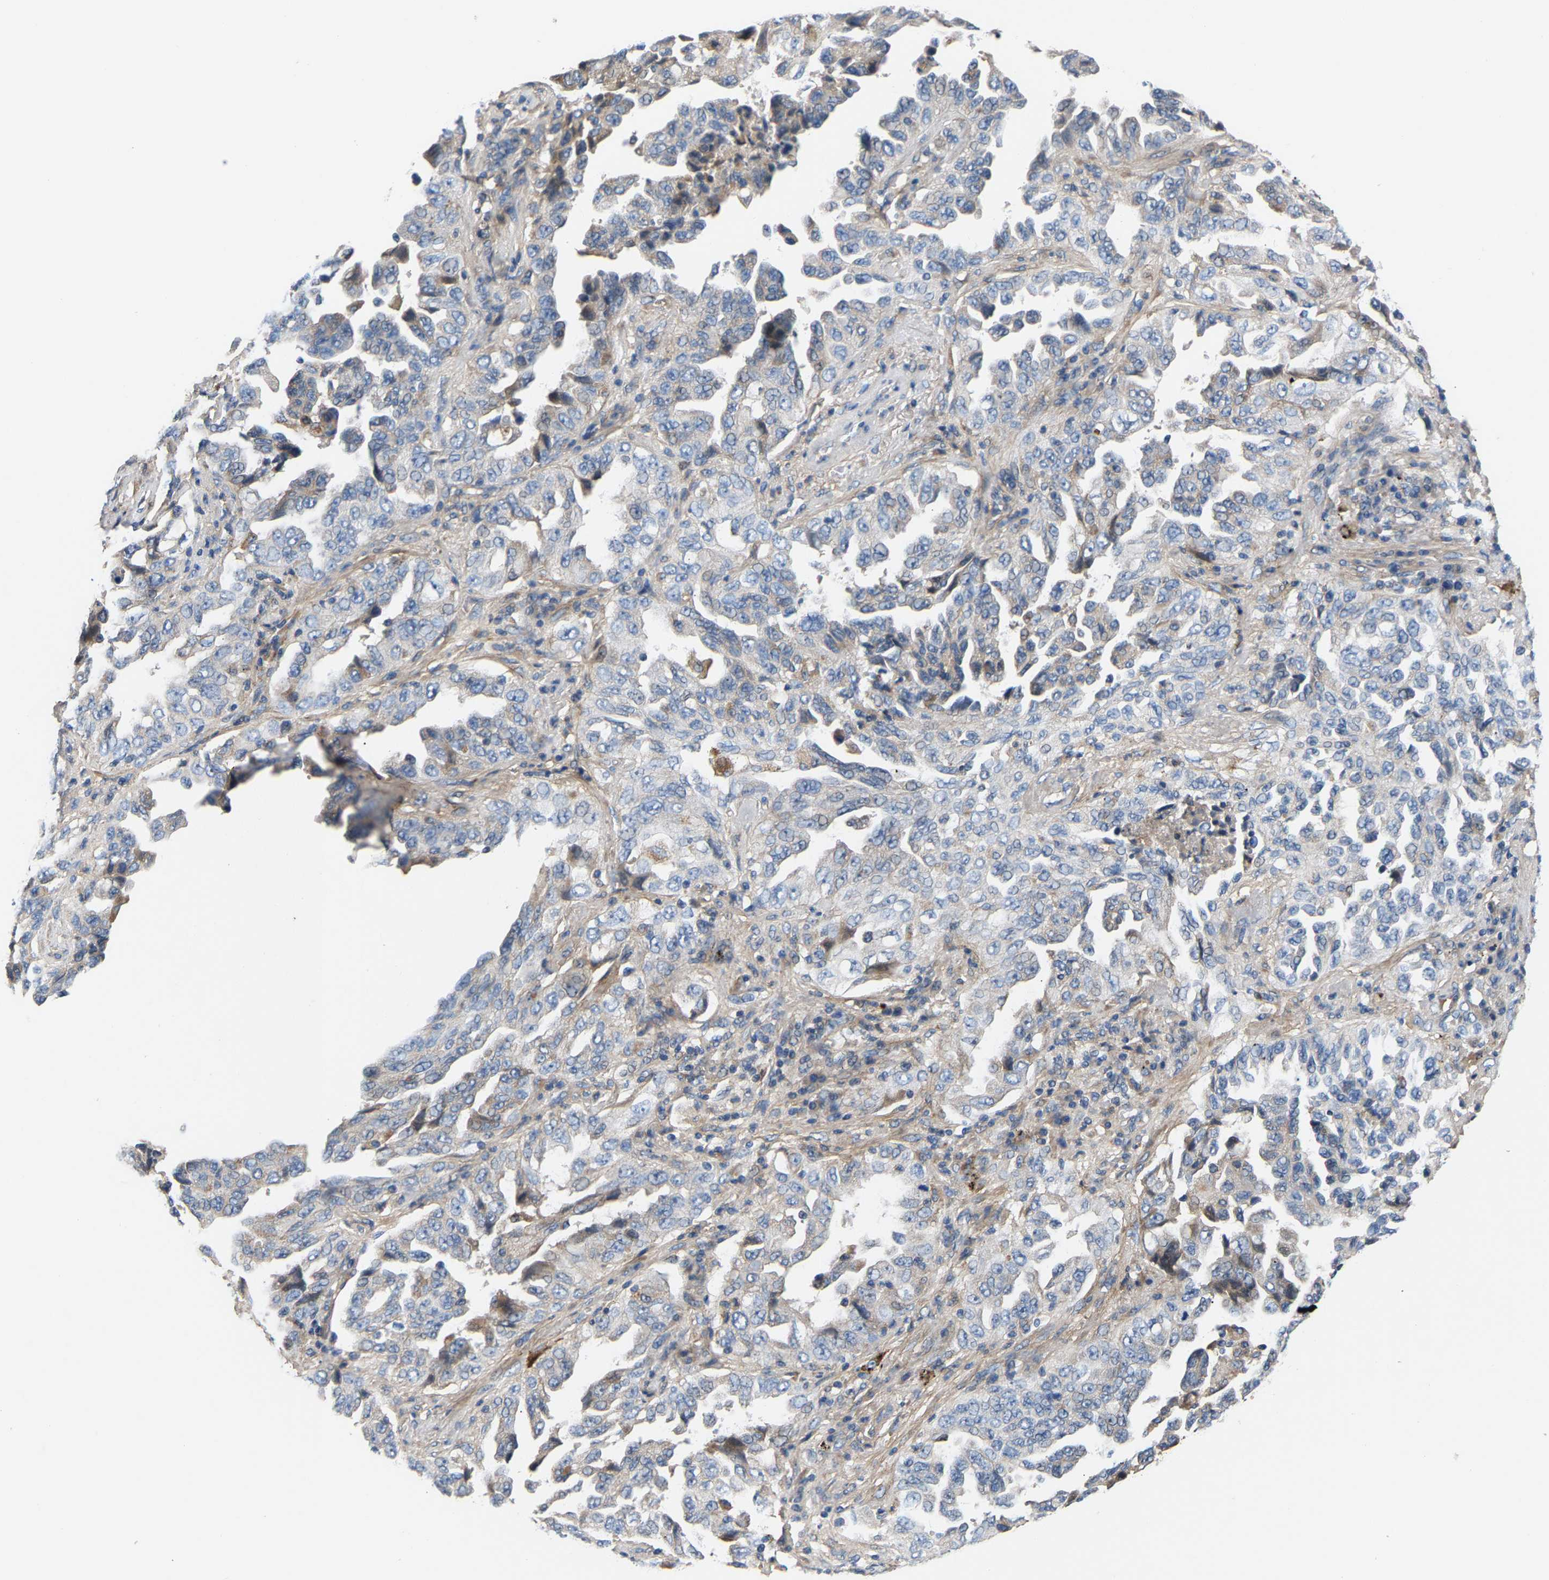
{"staining": {"intensity": "negative", "quantity": "none", "location": "none"}, "tissue": "lung cancer", "cell_type": "Tumor cells", "image_type": "cancer", "snomed": [{"axis": "morphology", "description": "Adenocarcinoma, NOS"}, {"axis": "topography", "description": "Lung"}], "caption": "This is an immunohistochemistry (IHC) image of human lung cancer (adenocarcinoma). There is no positivity in tumor cells.", "gene": "CCDC171", "patient": {"sex": "female", "age": 51}}